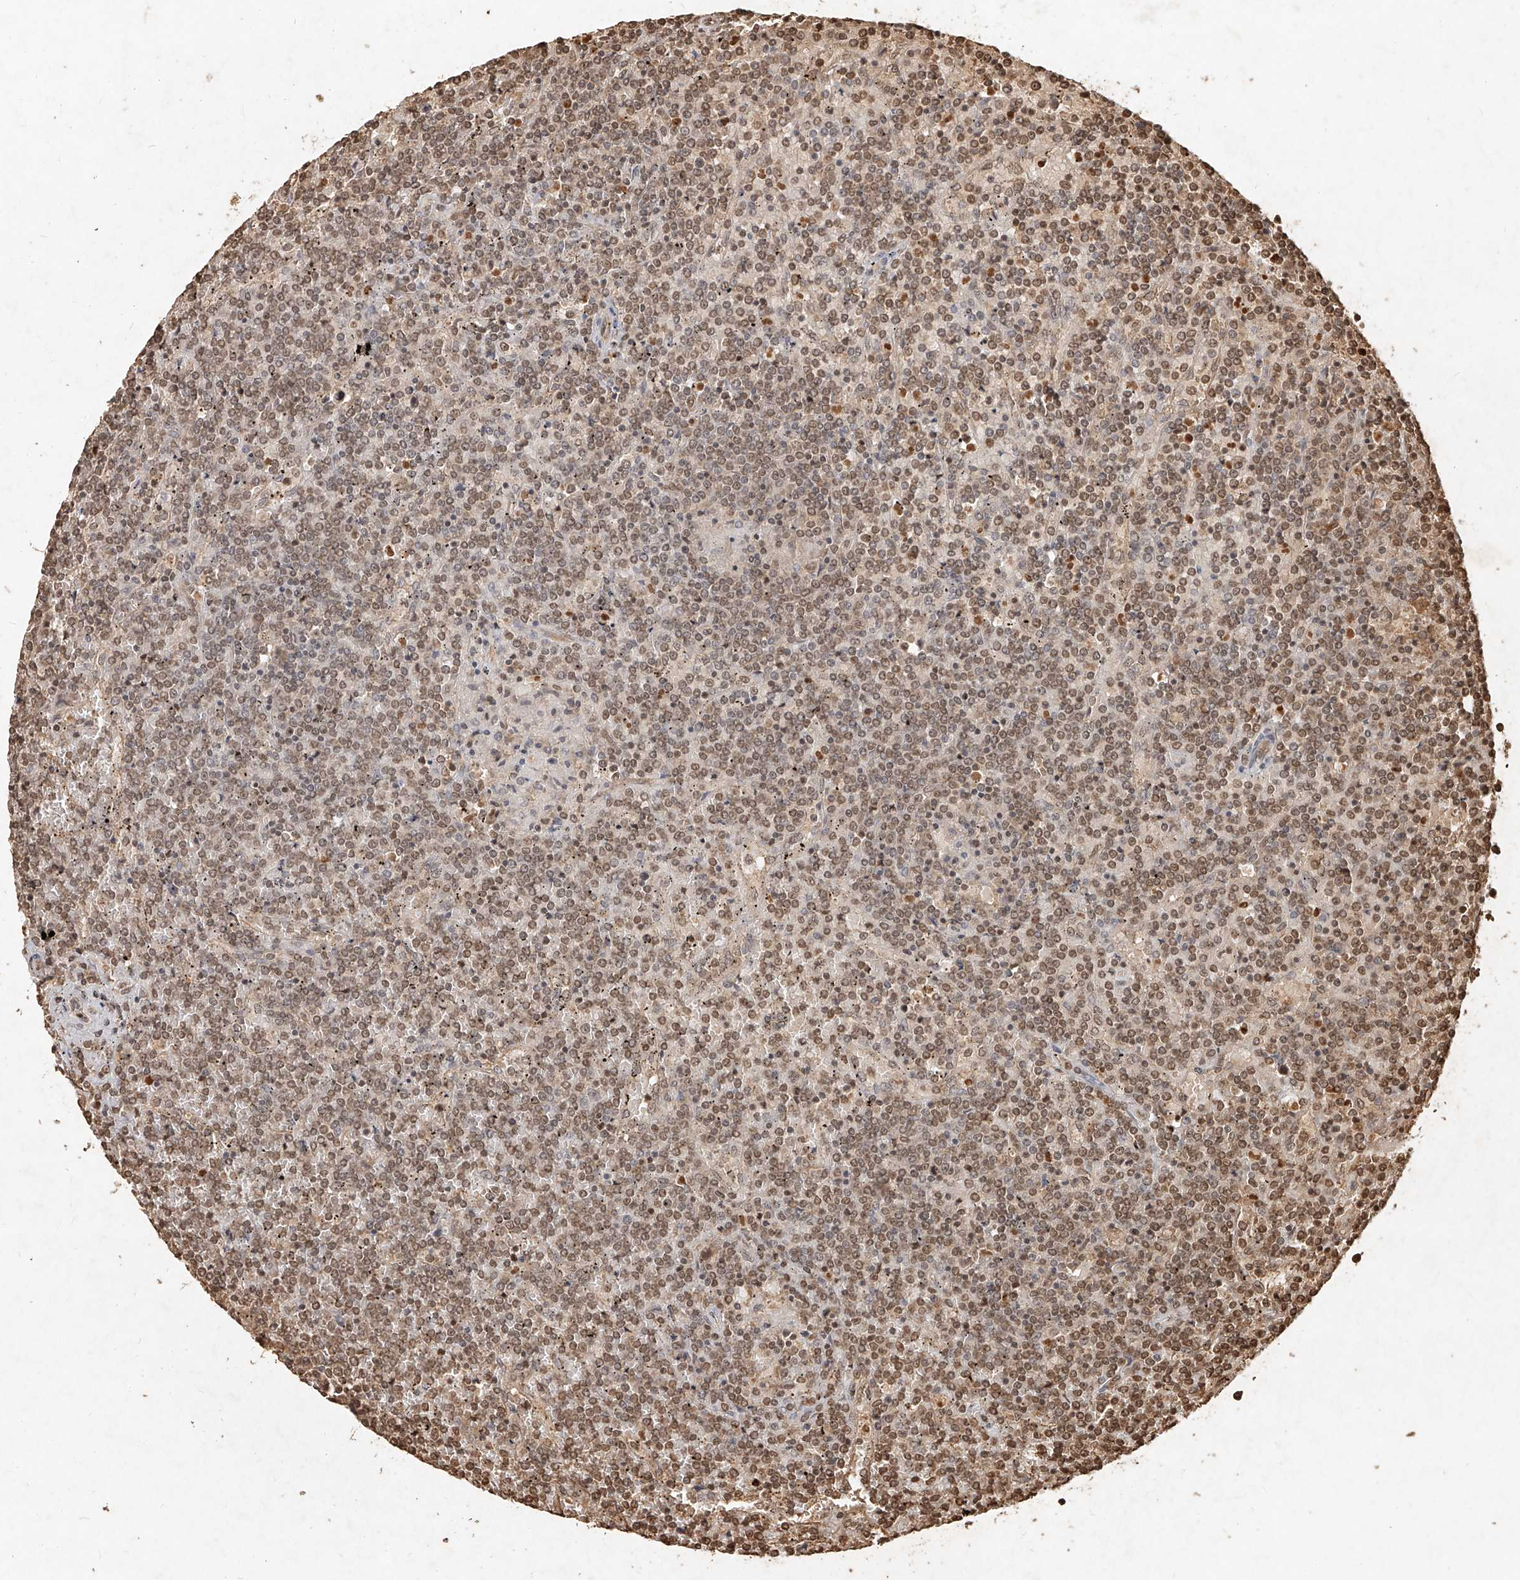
{"staining": {"intensity": "weak", "quantity": ">75%", "location": "nuclear"}, "tissue": "lymphoma", "cell_type": "Tumor cells", "image_type": "cancer", "snomed": [{"axis": "morphology", "description": "Malignant lymphoma, non-Hodgkin's type, Low grade"}, {"axis": "topography", "description": "Spleen"}], "caption": "Malignant lymphoma, non-Hodgkin's type (low-grade) was stained to show a protein in brown. There is low levels of weak nuclear expression in about >75% of tumor cells.", "gene": "UBE2K", "patient": {"sex": "female", "age": 19}}